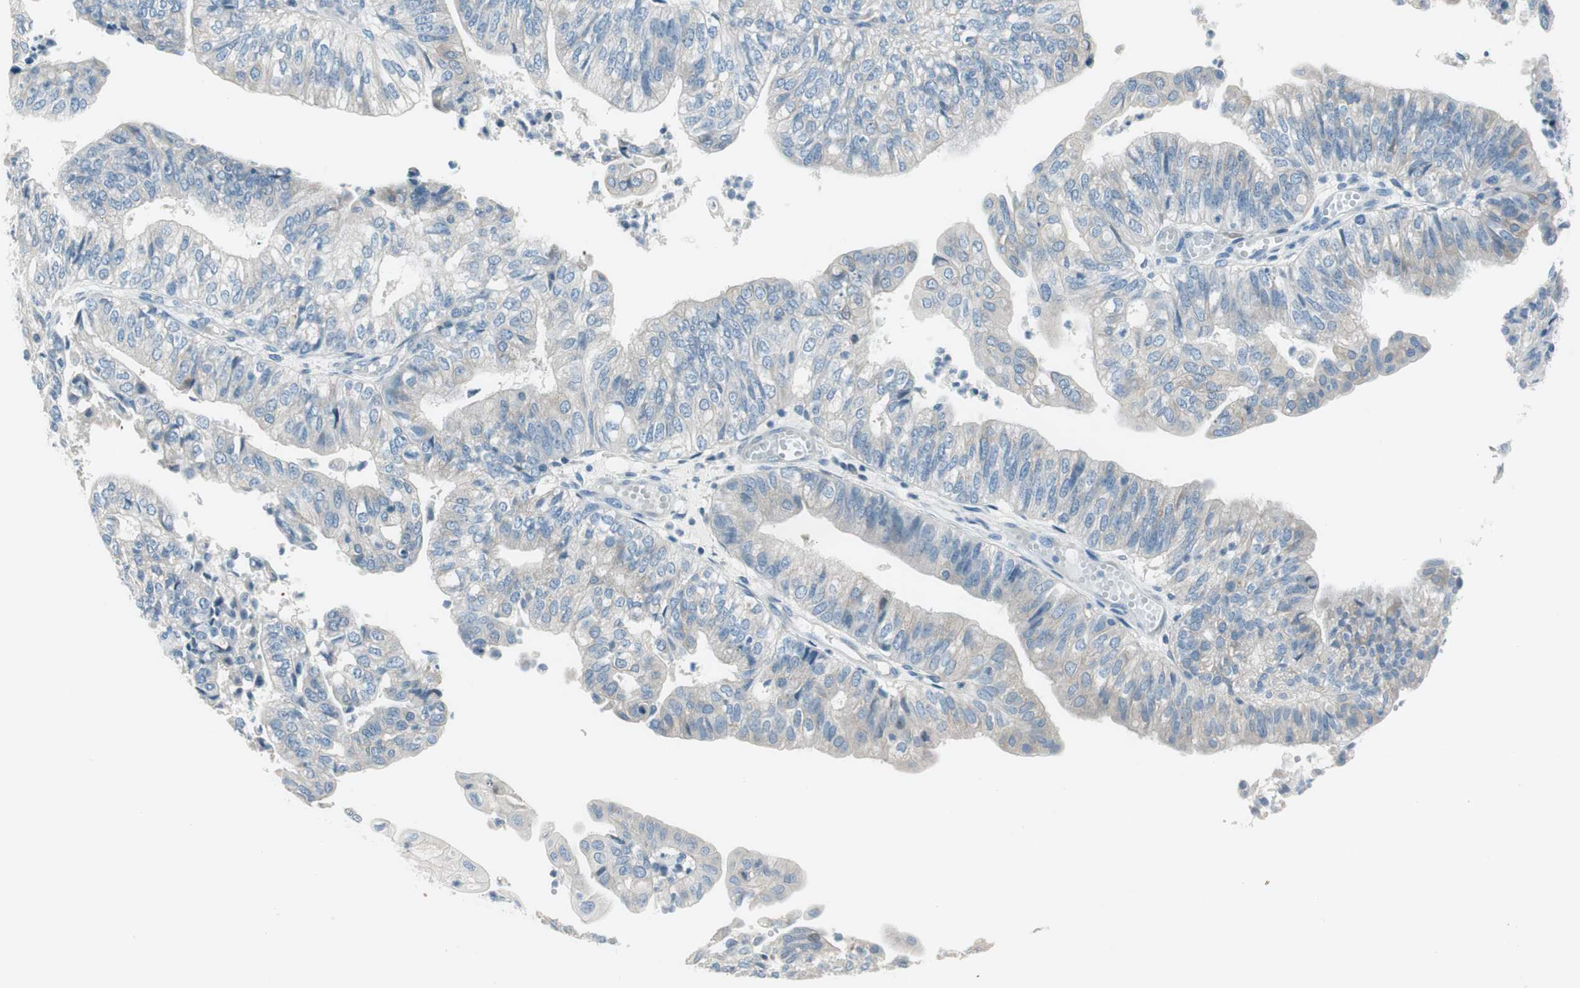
{"staining": {"intensity": "negative", "quantity": "none", "location": "none"}, "tissue": "endometrial cancer", "cell_type": "Tumor cells", "image_type": "cancer", "snomed": [{"axis": "morphology", "description": "Adenocarcinoma, NOS"}, {"axis": "topography", "description": "Endometrium"}], "caption": "An image of endometrial adenocarcinoma stained for a protein reveals no brown staining in tumor cells. Nuclei are stained in blue.", "gene": "PRRG4", "patient": {"sex": "female", "age": 59}}